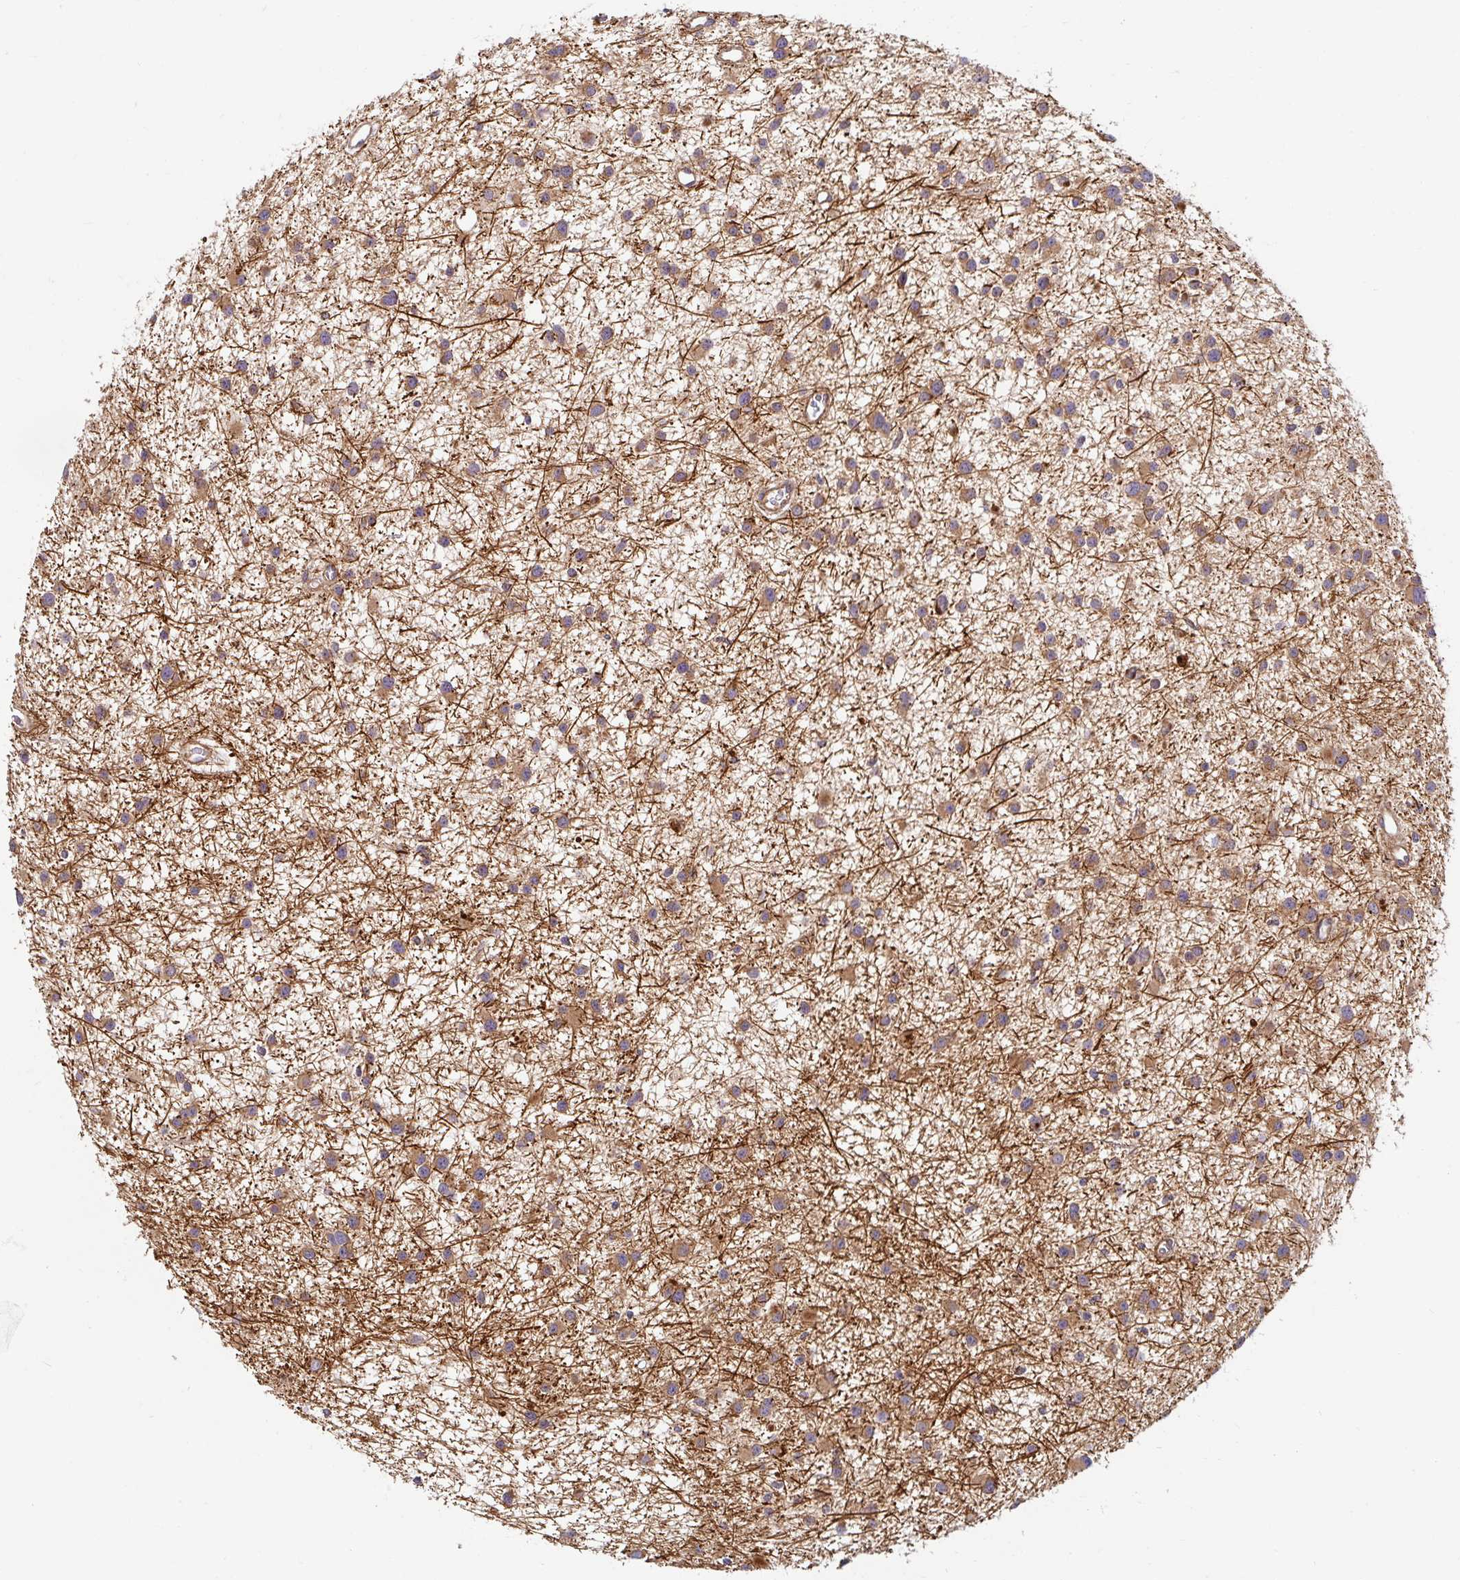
{"staining": {"intensity": "moderate", "quantity": ">75%", "location": "cytoplasmic/membranous"}, "tissue": "glioma", "cell_type": "Tumor cells", "image_type": "cancer", "snomed": [{"axis": "morphology", "description": "Glioma, malignant, Low grade"}, {"axis": "topography", "description": "Brain"}], "caption": "Immunohistochemistry of human glioma reveals medium levels of moderate cytoplasmic/membranous staining in approximately >75% of tumor cells.", "gene": "BTF3", "patient": {"sex": "male", "age": 43}}